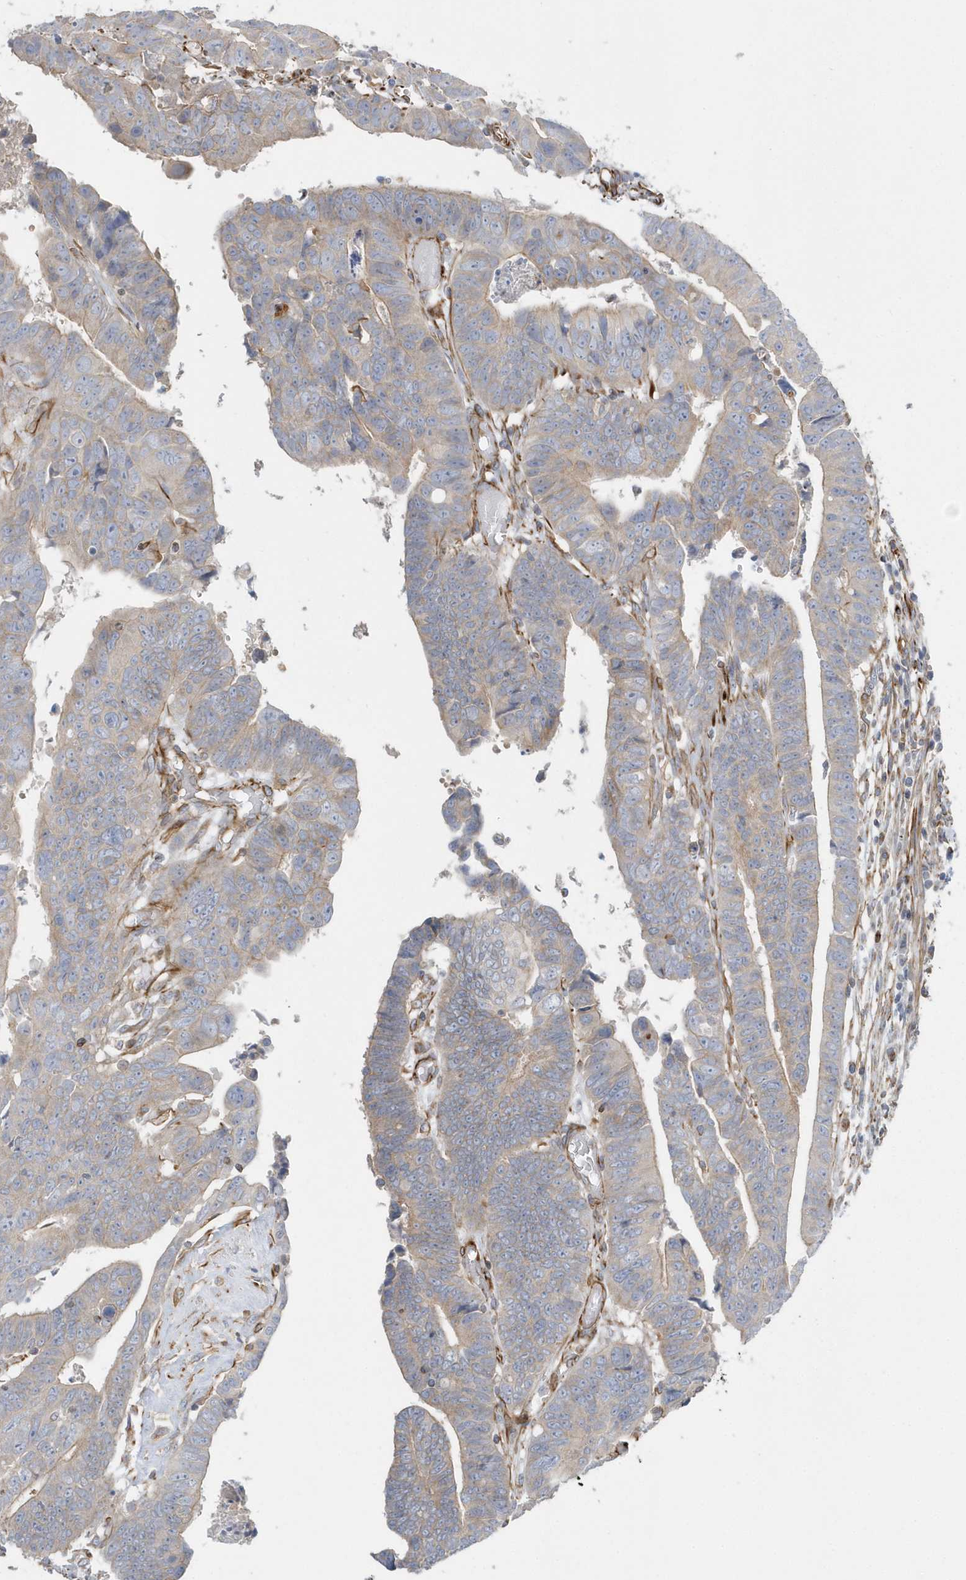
{"staining": {"intensity": "weak", "quantity": "<25%", "location": "cytoplasmic/membranous"}, "tissue": "colorectal cancer", "cell_type": "Tumor cells", "image_type": "cancer", "snomed": [{"axis": "morphology", "description": "Adenocarcinoma, NOS"}, {"axis": "topography", "description": "Rectum"}], "caption": "This is a image of immunohistochemistry staining of adenocarcinoma (colorectal), which shows no expression in tumor cells. (DAB IHC visualized using brightfield microscopy, high magnification).", "gene": "RAB17", "patient": {"sex": "female", "age": 65}}